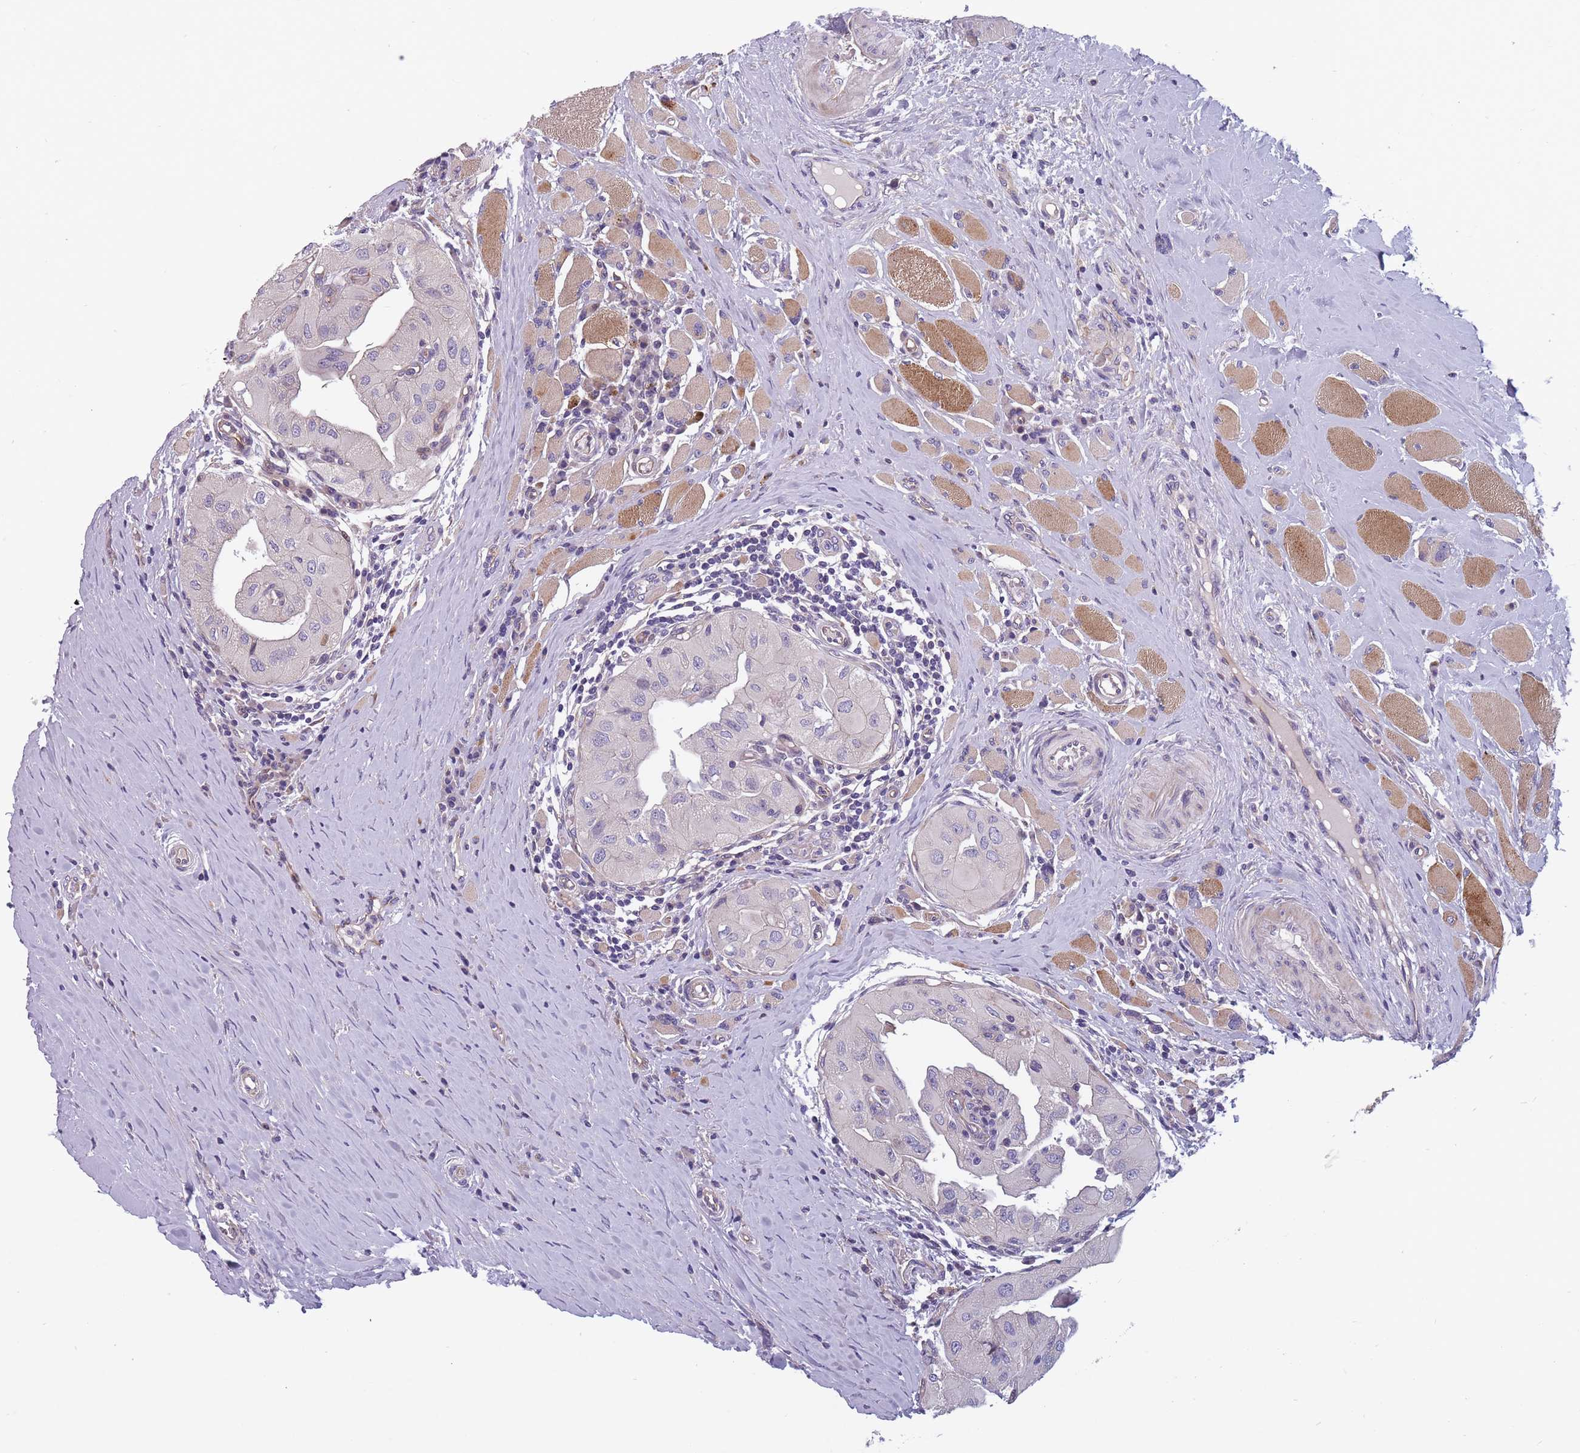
{"staining": {"intensity": "negative", "quantity": "none", "location": "none"}, "tissue": "thyroid cancer", "cell_type": "Tumor cells", "image_type": "cancer", "snomed": [{"axis": "morphology", "description": "Papillary adenocarcinoma, NOS"}, {"axis": "topography", "description": "Thyroid gland"}], "caption": "Immunohistochemistry micrograph of neoplastic tissue: human papillary adenocarcinoma (thyroid) stained with DAB reveals no significant protein positivity in tumor cells.", "gene": "FAM83F", "patient": {"sex": "female", "age": 59}}